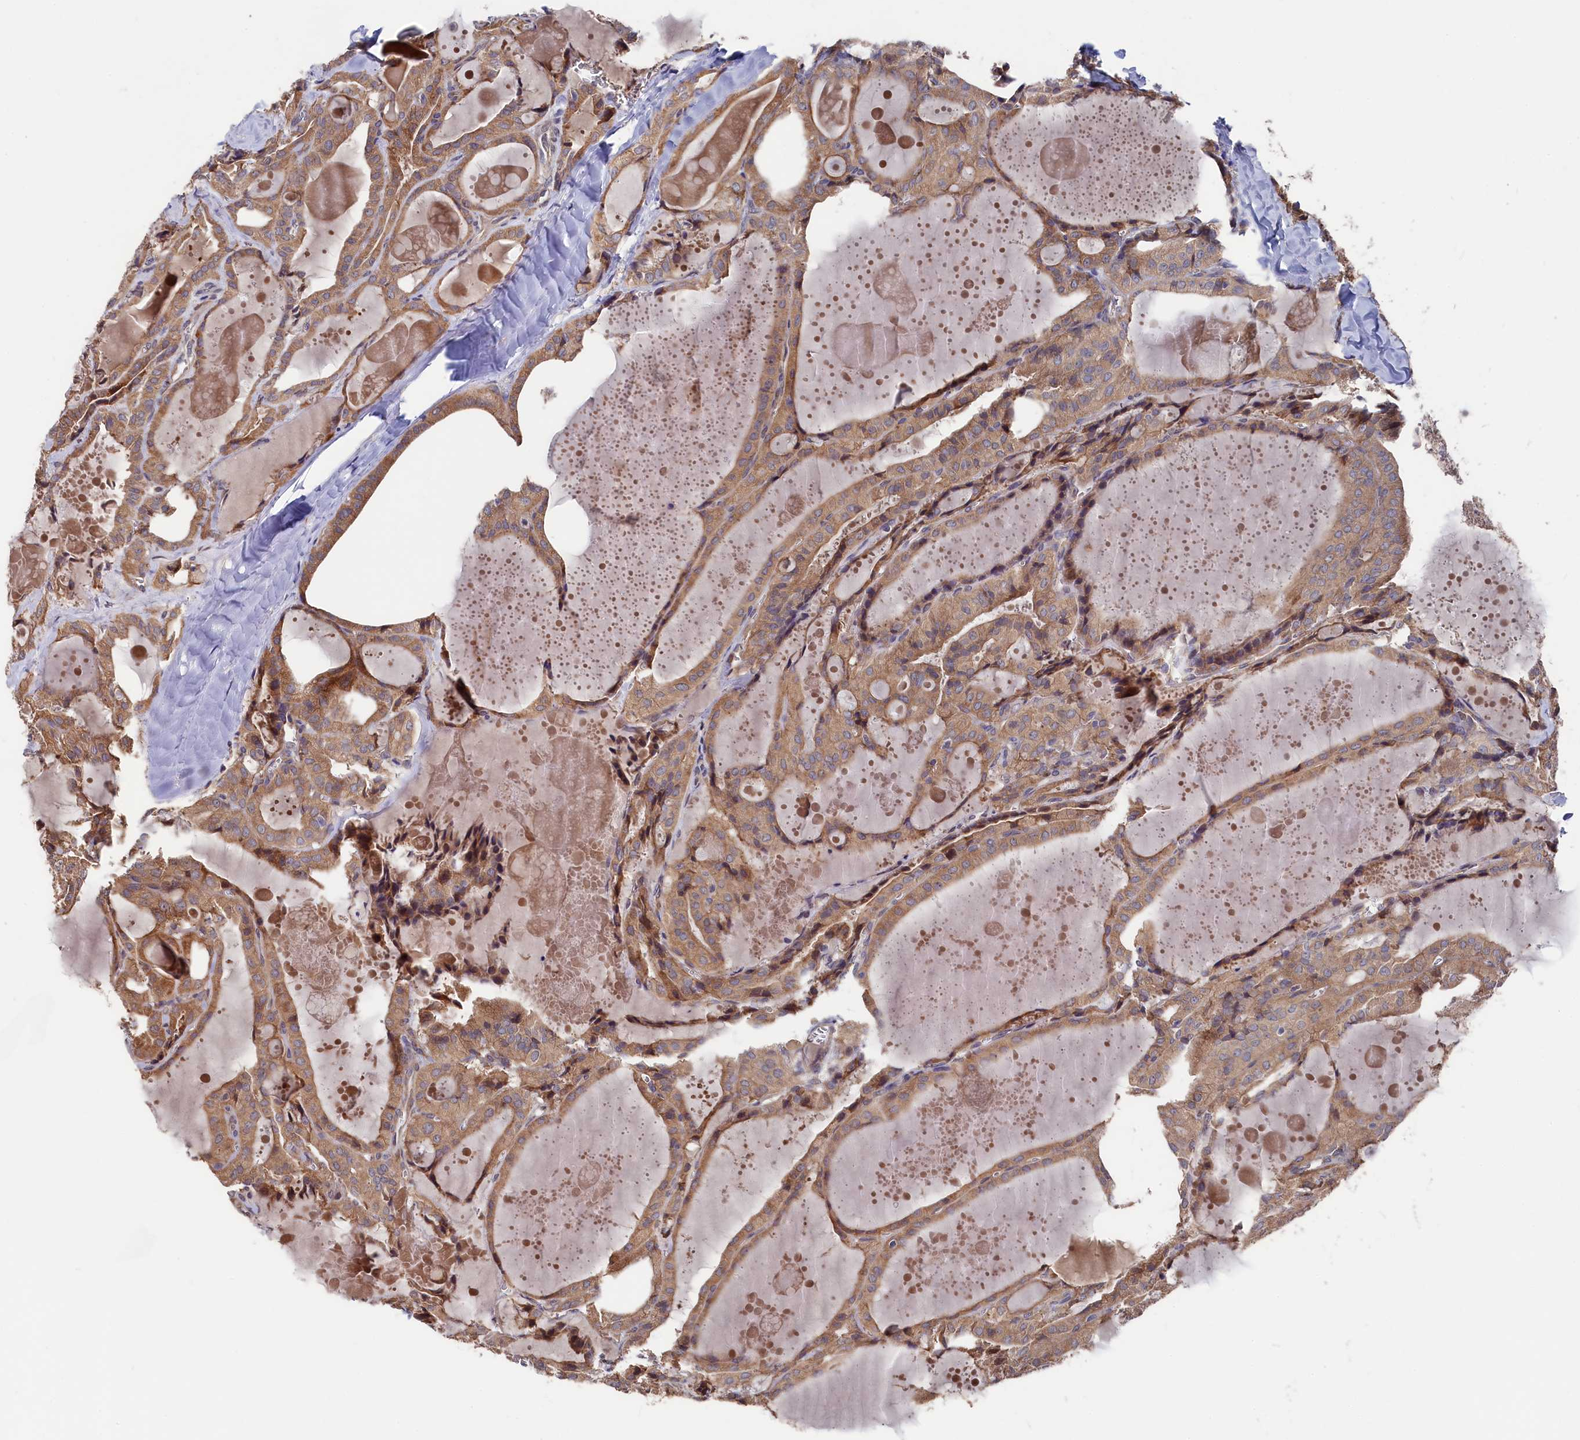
{"staining": {"intensity": "moderate", "quantity": ">75%", "location": "cytoplasmic/membranous"}, "tissue": "thyroid cancer", "cell_type": "Tumor cells", "image_type": "cancer", "snomed": [{"axis": "morphology", "description": "Papillary adenocarcinoma, NOS"}, {"axis": "topography", "description": "Thyroid gland"}], "caption": "Protein analysis of thyroid cancer (papillary adenocarcinoma) tissue reveals moderate cytoplasmic/membranous positivity in about >75% of tumor cells. The protein is shown in brown color, while the nuclei are stained blue.", "gene": "SLC12A4", "patient": {"sex": "male", "age": 52}}